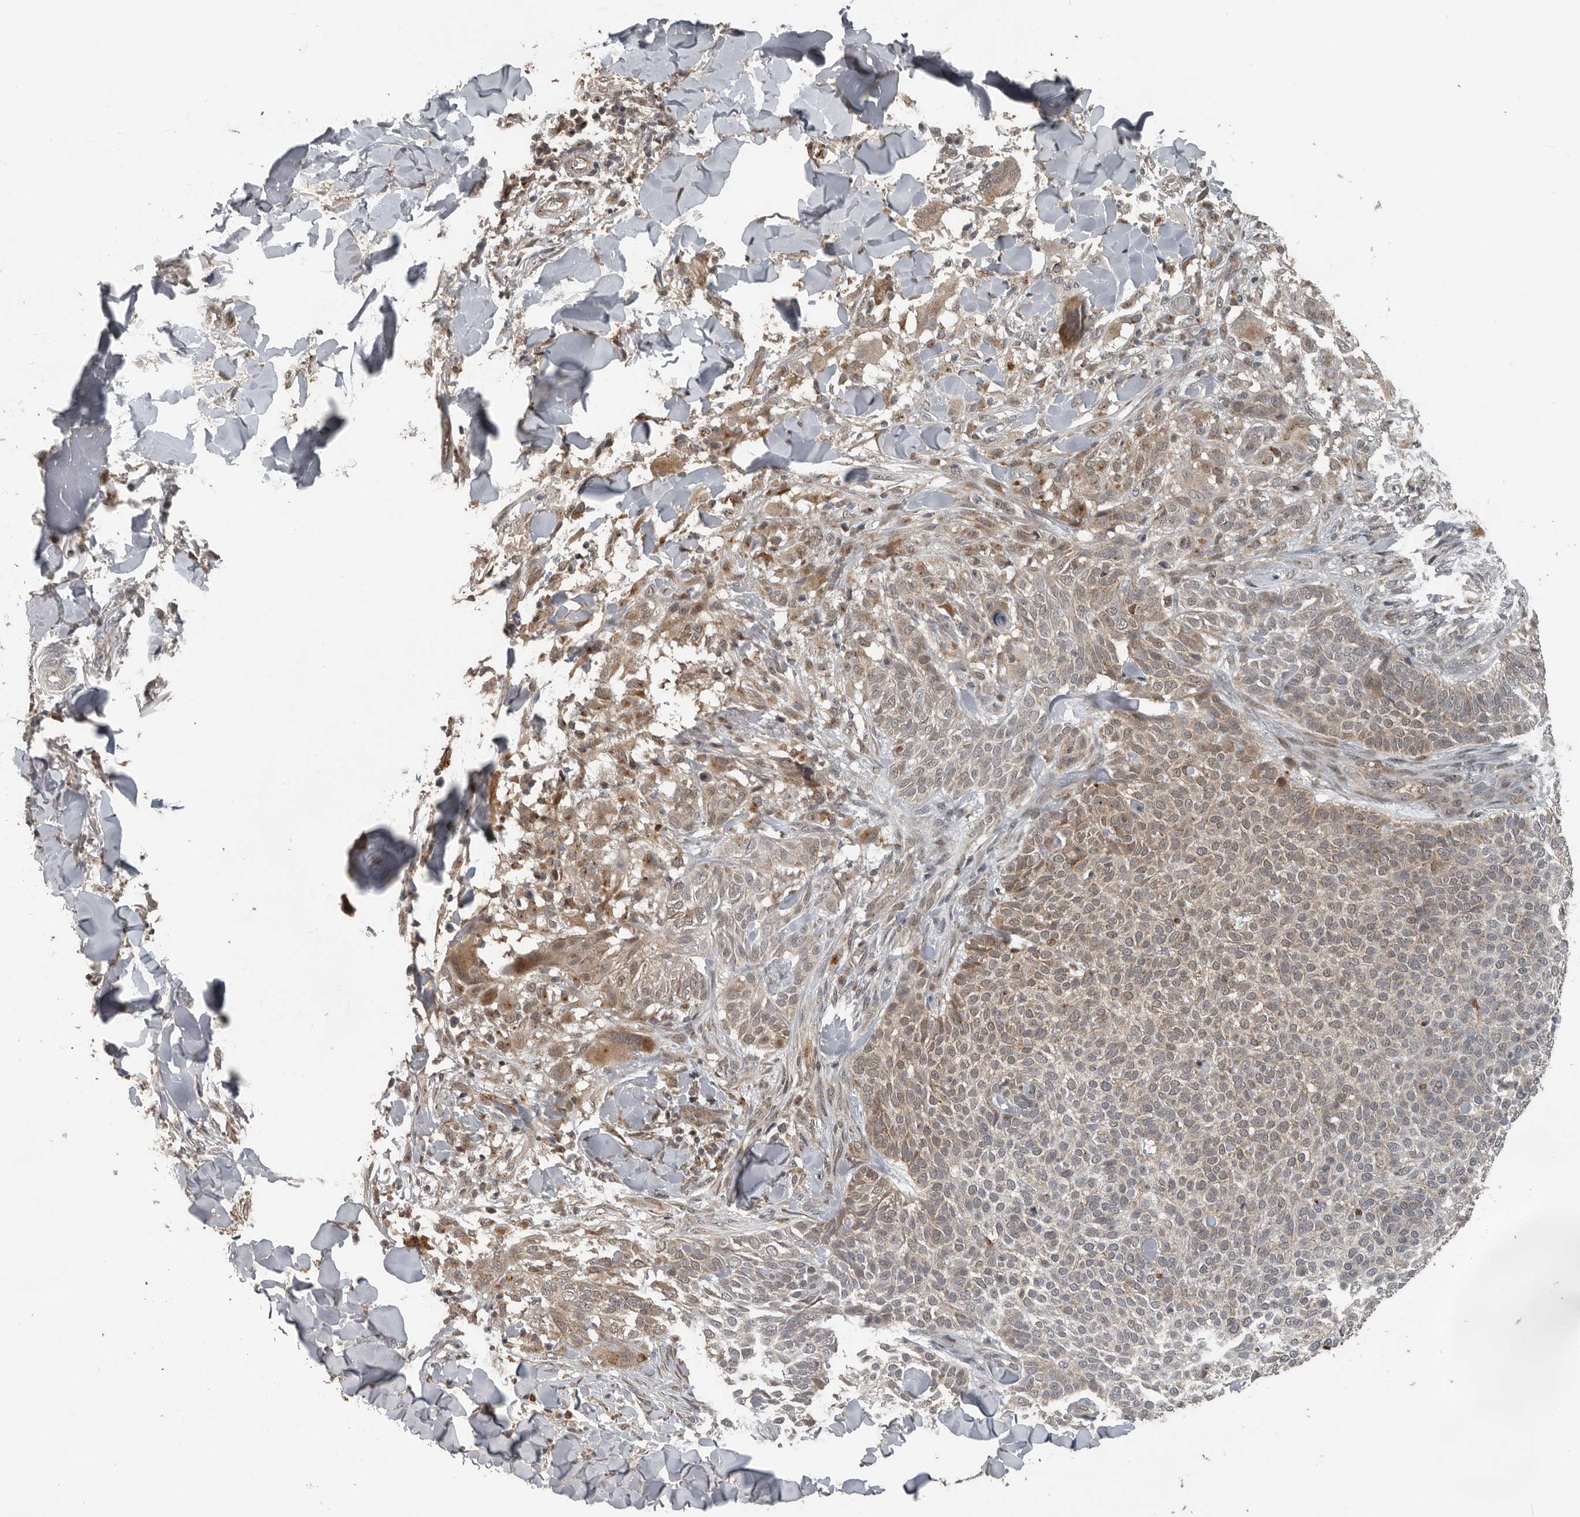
{"staining": {"intensity": "weak", "quantity": ">75%", "location": "cytoplasmic/membranous"}, "tissue": "skin cancer", "cell_type": "Tumor cells", "image_type": "cancer", "snomed": [{"axis": "morphology", "description": "Normal tissue, NOS"}, {"axis": "morphology", "description": "Basal cell carcinoma"}, {"axis": "topography", "description": "Skin"}], "caption": "IHC histopathology image of human basal cell carcinoma (skin) stained for a protein (brown), which shows low levels of weak cytoplasmic/membranous staining in approximately >75% of tumor cells.", "gene": "CEP350", "patient": {"sex": "male", "age": 67}}